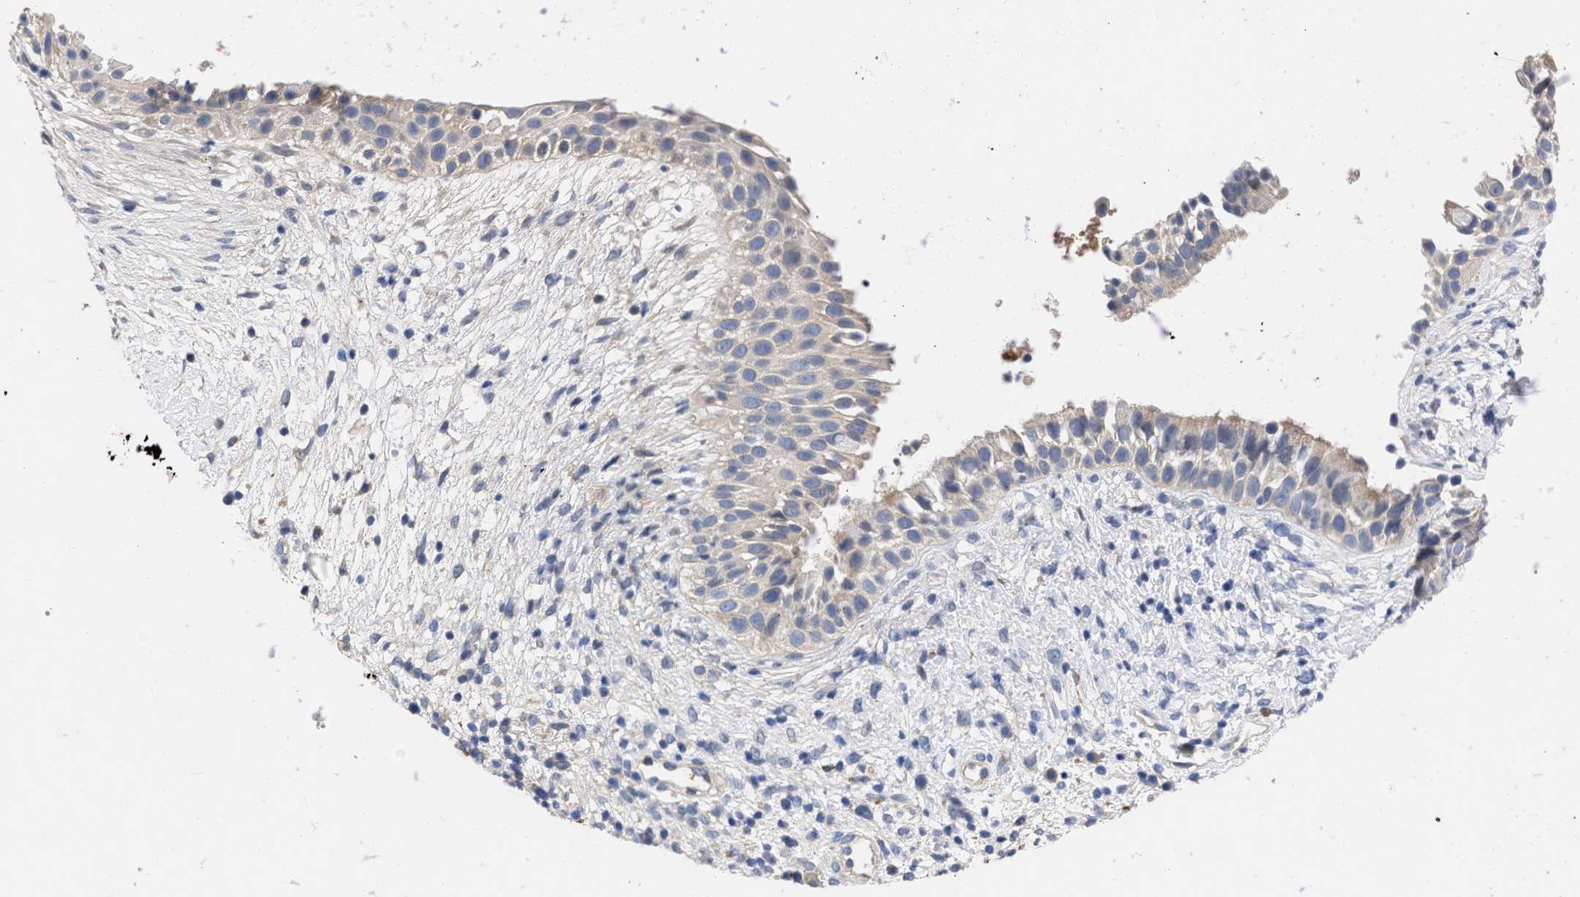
{"staining": {"intensity": "weak", "quantity": ">75%", "location": "cytoplasmic/membranous"}, "tissue": "nasopharynx", "cell_type": "Respiratory epithelial cells", "image_type": "normal", "snomed": [{"axis": "morphology", "description": "Normal tissue, NOS"}, {"axis": "topography", "description": "Nasopharynx"}], "caption": "Nasopharynx stained with a protein marker exhibits weak staining in respiratory epithelial cells.", "gene": "ARHGEF4", "patient": {"sex": "male", "age": 22}}